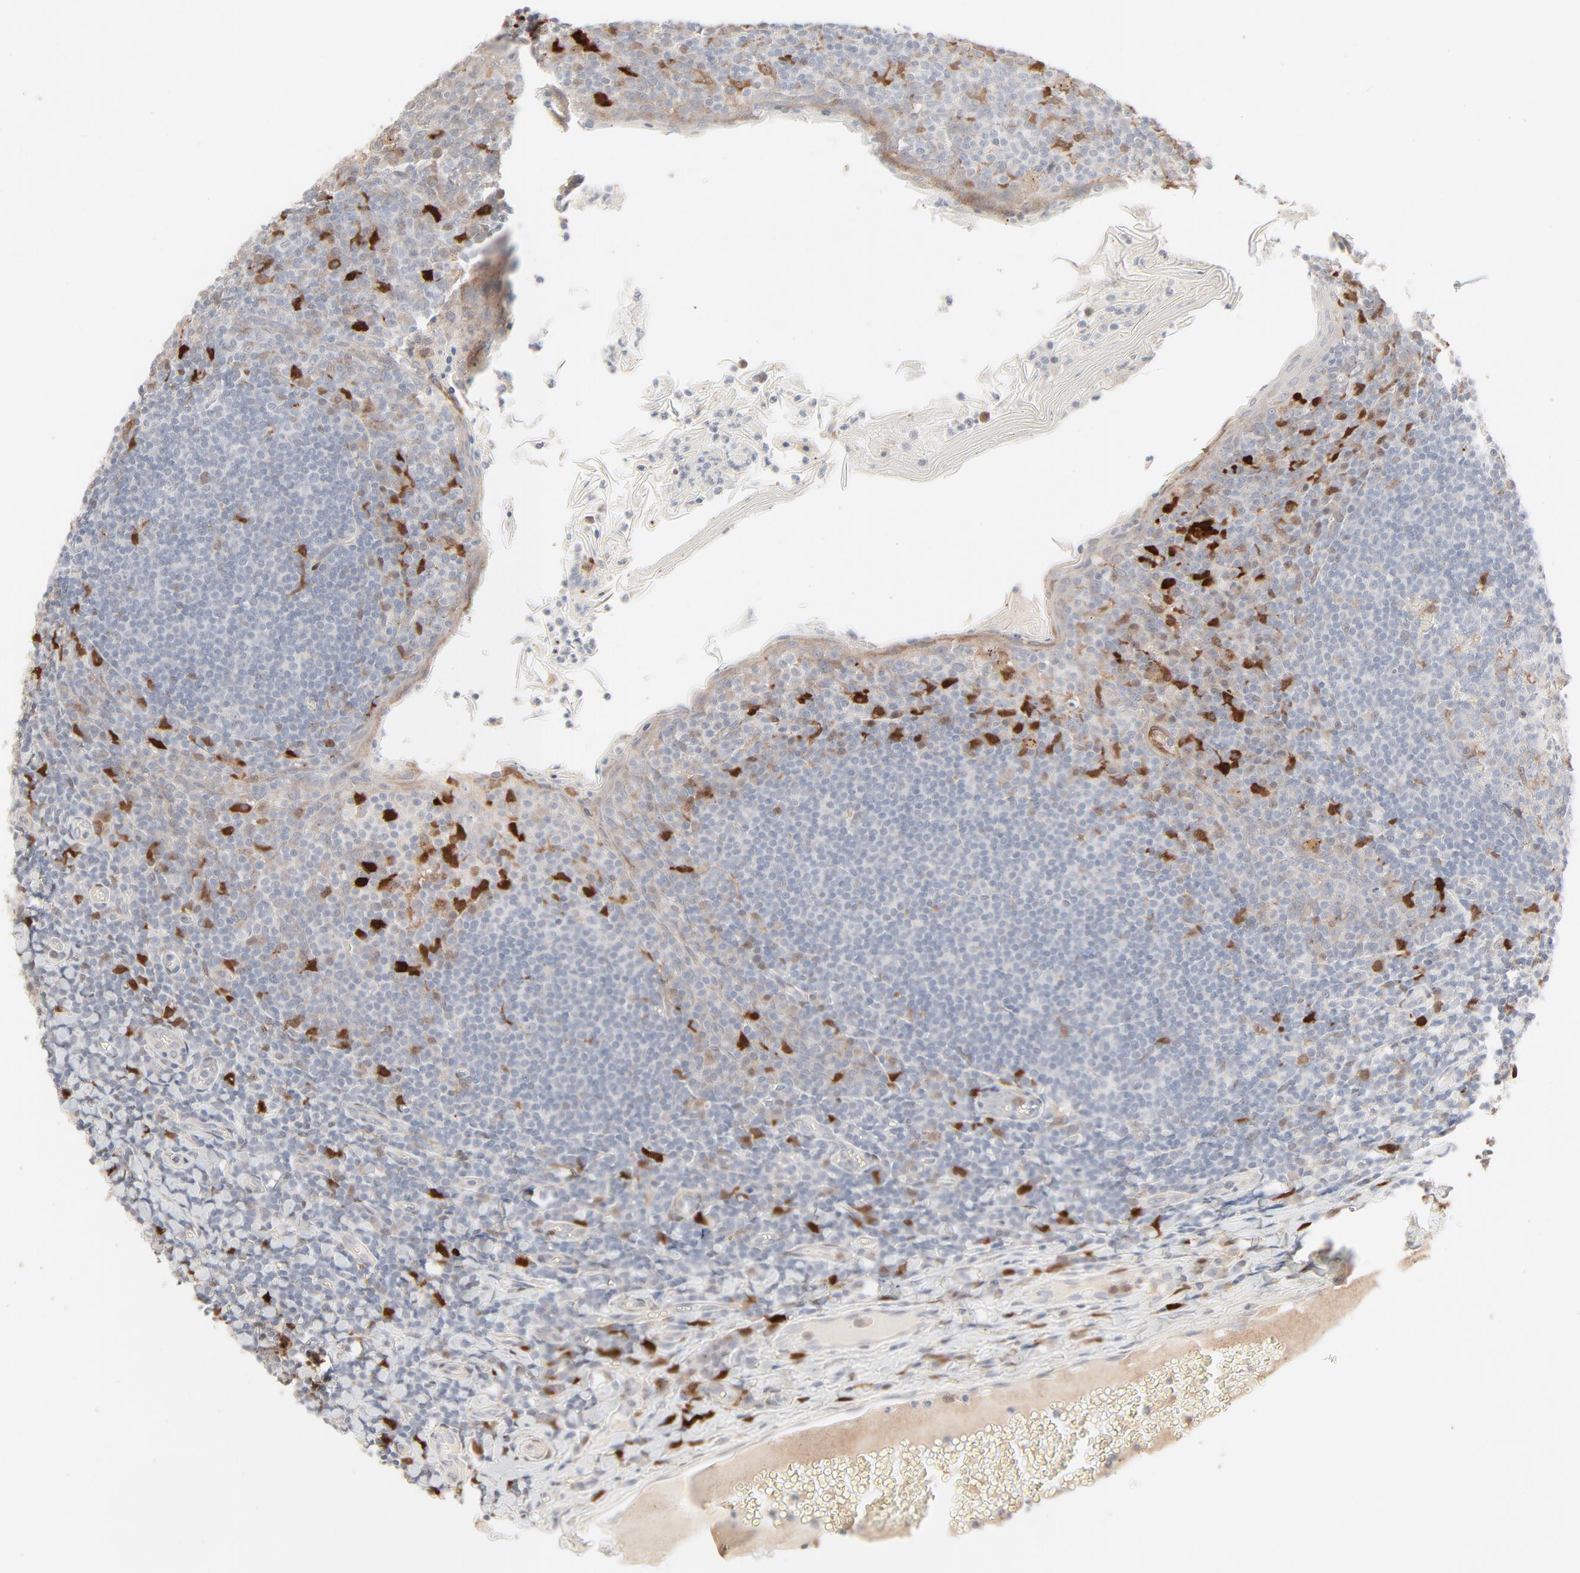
{"staining": {"intensity": "negative", "quantity": "none", "location": "none"}, "tissue": "tonsil", "cell_type": "Germinal center cells", "image_type": "normal", "snomed": [{"axis": "morphology", "description": "Normal tissue, NOS"}, {"axis": "topography", "description": "Tonsil"}], "caption": "DAB immunohistochemical staining of unremarkable human tonsil displays no significant staining in germinal center cells. Brightfield microscopy of immunohistochemistry stained with DAB (brown) and hematoxylin (blue), captured at high magnification.", "gene": "LGALS2", "patient": {"sex": "male", "age": 31}}